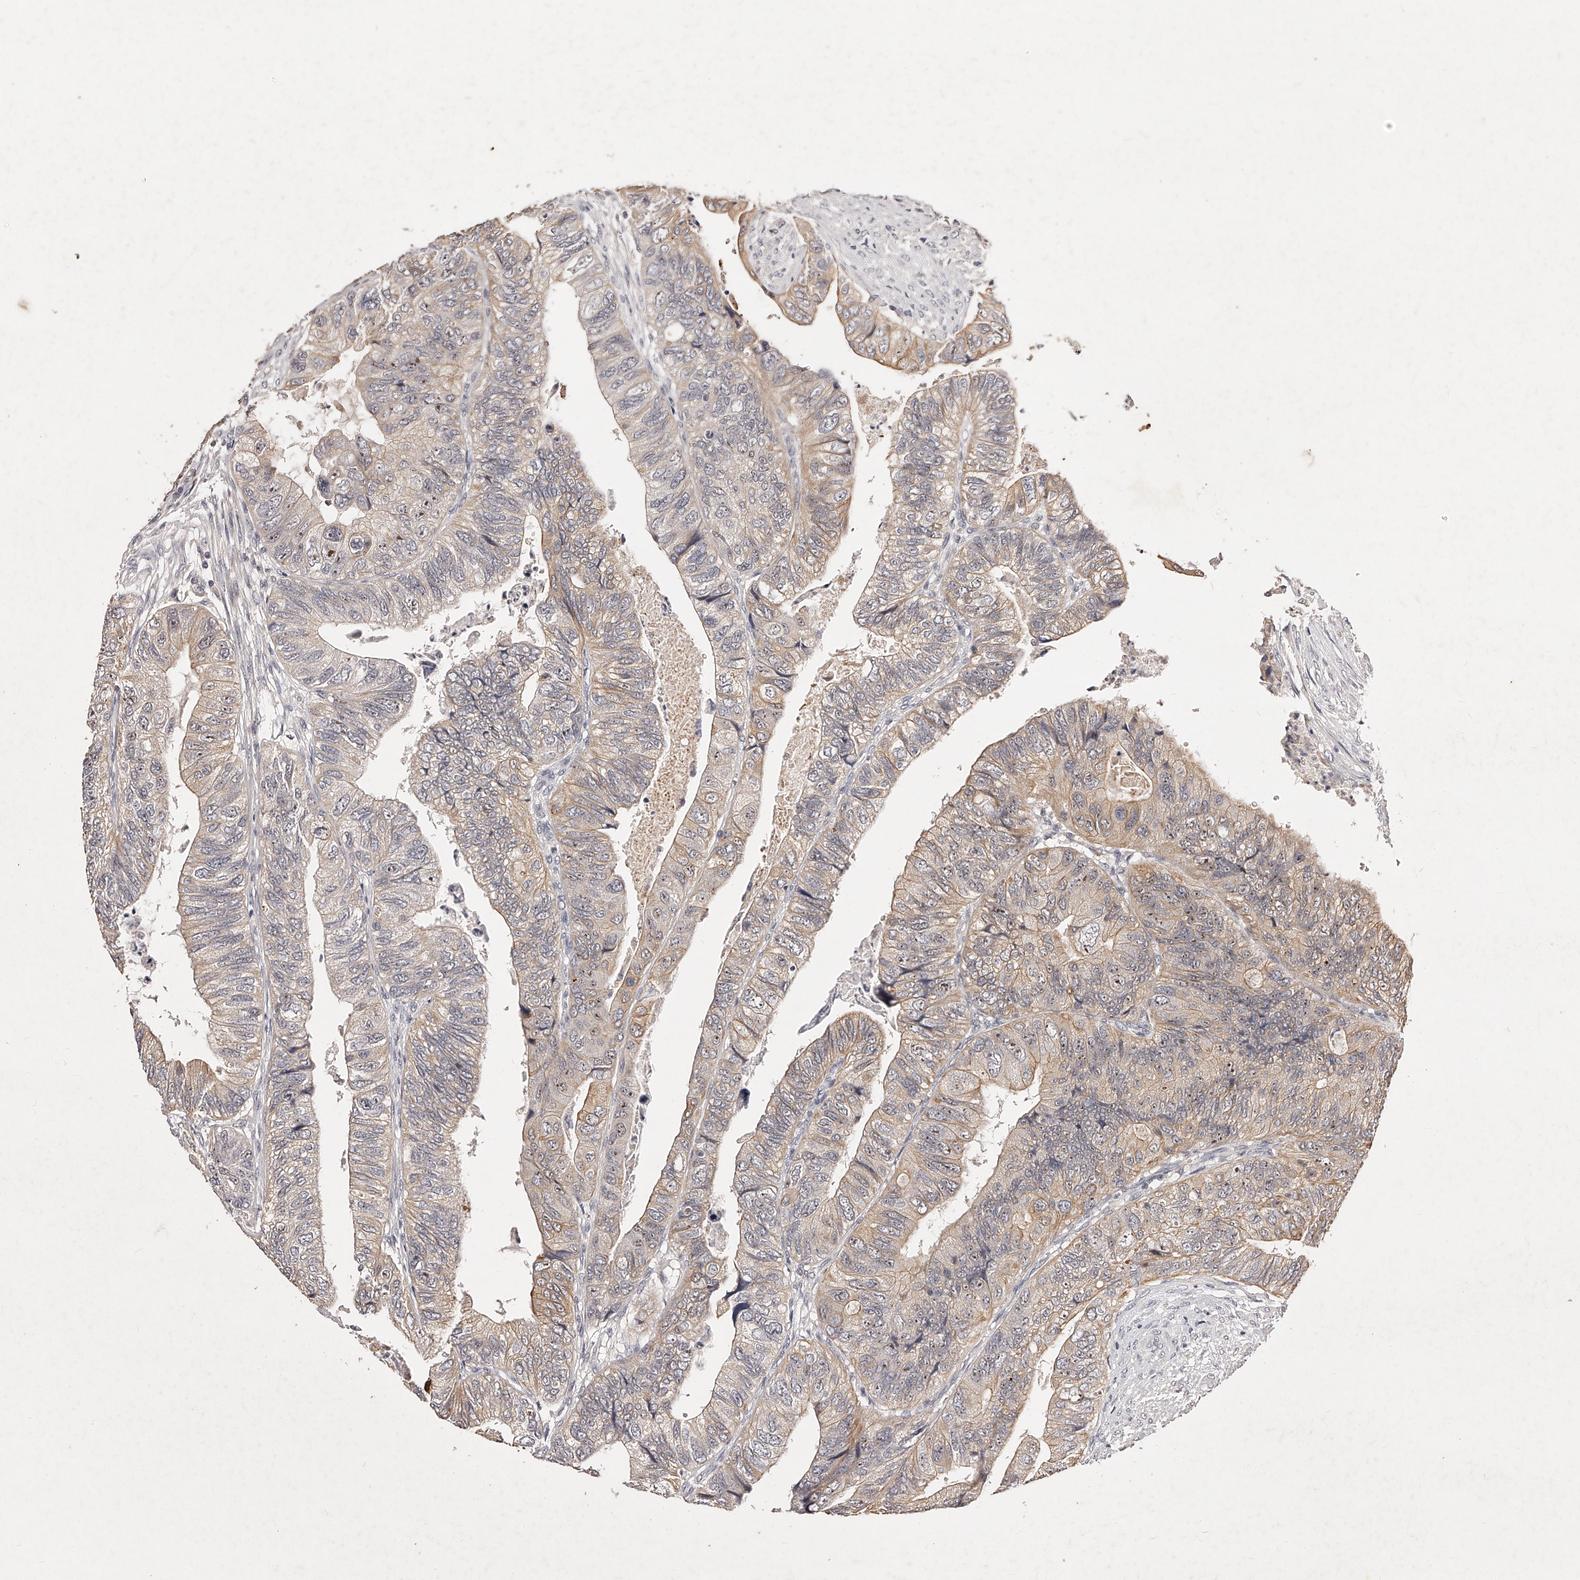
{"staining": {"intensity": "weak", "quantity": "25%-75%", "location": "cytoplasmic/membranous,nuclear"}, "tissue": "colorectal cancer", "cell_type": "Tumor cells", "image_type": "cancer", "snomed": [{"axis": "morphology", "description": "Adenocarcinoma, NOS"}, {"axis": "topography", "description": "Rectum"}], "caption": "Immunohistochemistry (IHC) photomicrograph of colorectal adenocarcinoma stained for a protein (brown), which reveals low levels of weak cytoplasmic/membranous and nuclear staining in approximately 25%-75% of tumor cells.", "gene": "PHACTR1", "patient": {"sex": "male", "age": 63}}